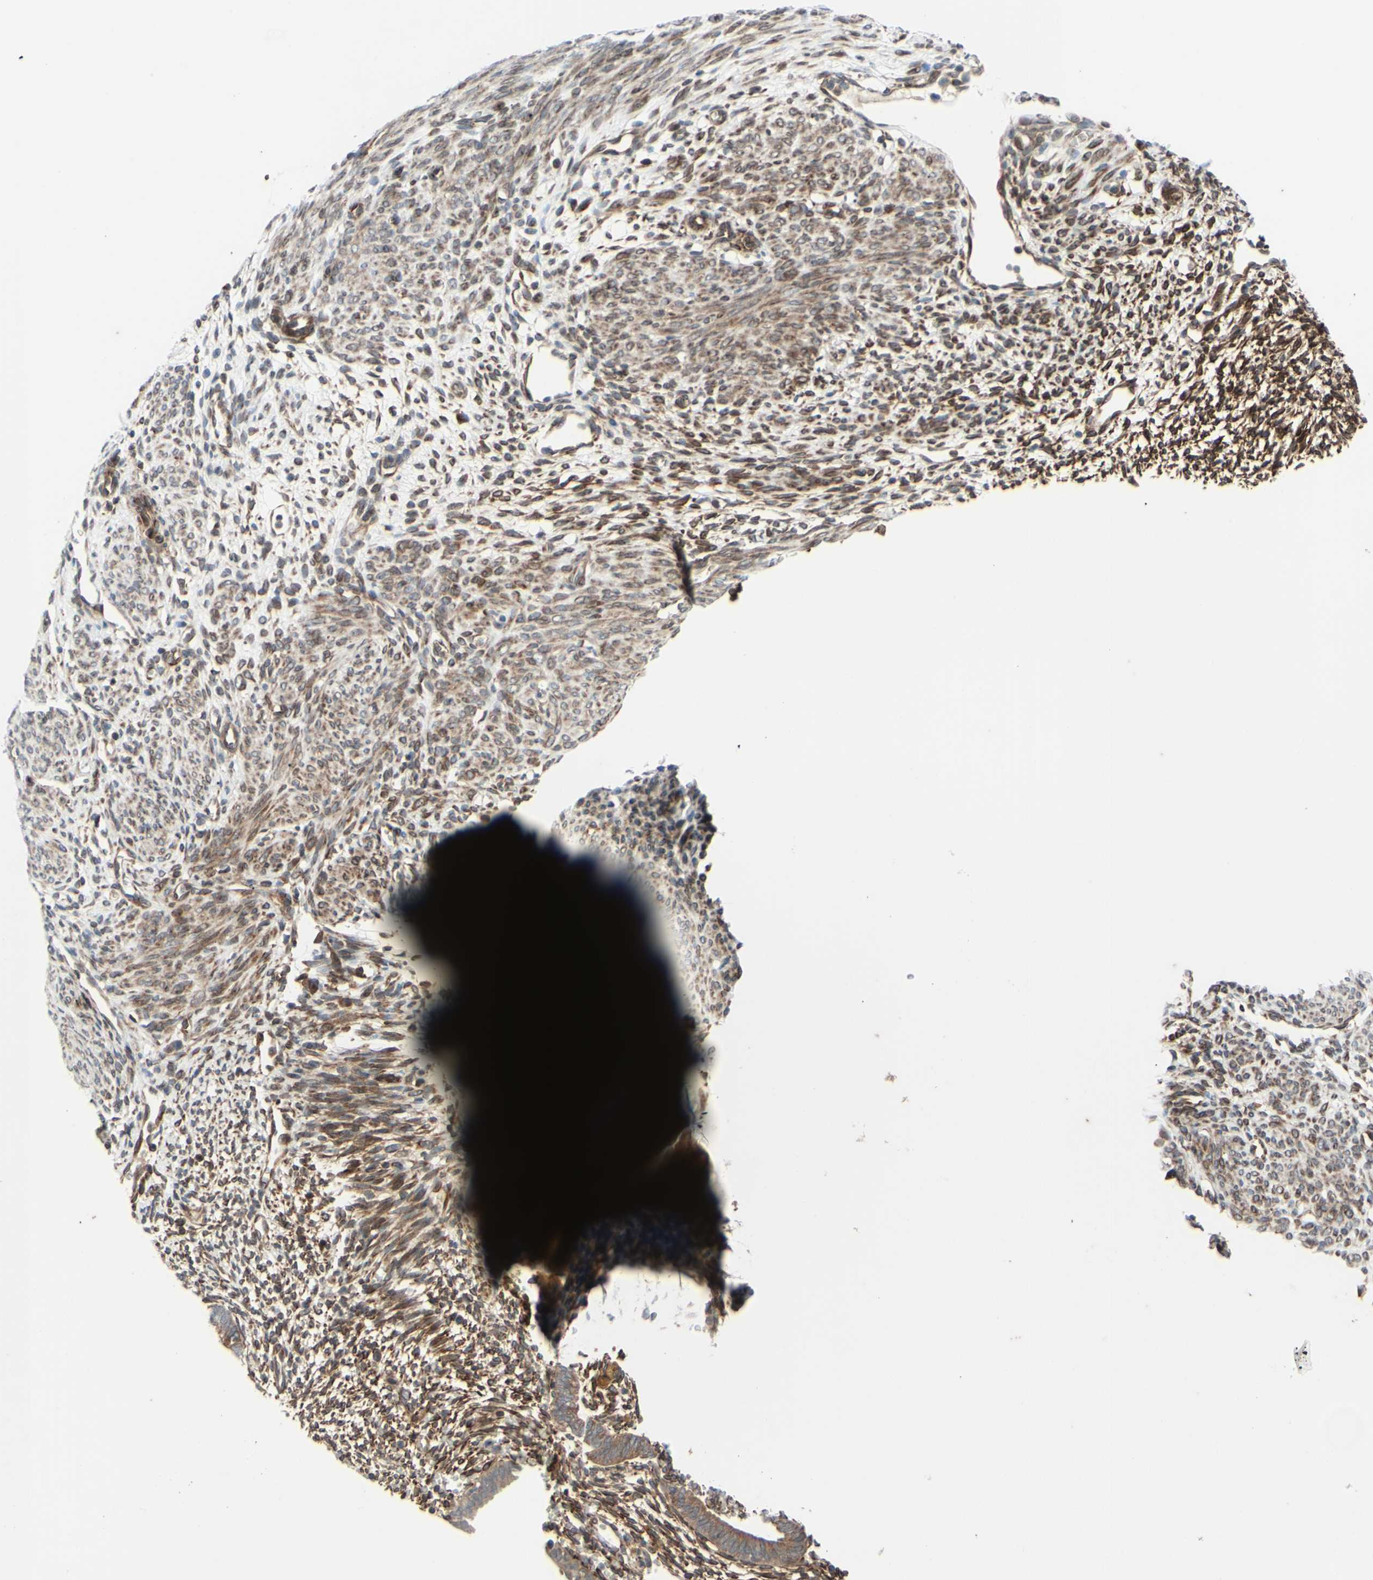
{"staining": {"intensity": "moderate", "quantity": ">75%", "location": "cytoplasmic/membranous"}, "tissue": "endometrium", "cell_type": "Cells in endometrial stroma", "image_type": "normal", "snomed": [{"axis": "morphology", "description": "Normal tissue, NOS"}, {"axis": "morphology", "description": "Atrophy, NOS"}, {"axis": "topography", "description": "Uterus"}, {"axis": "topography", "description": "Endometrium"}], "caption": "DAB (3,3'-diaminobenzidine) immunohistochemical staining of unremarkable endometrium demonstrates moderate cytoplasmic/membranous protein positivity in approximately >75% of cells in endometrial stroma. The protein is stained brown, and the nuclei are stained in blue (DAB IHC with brightfield microscopy, high magnification).", "gene": "PRAF2", "patient": {"sex": "female", "age": 68}}